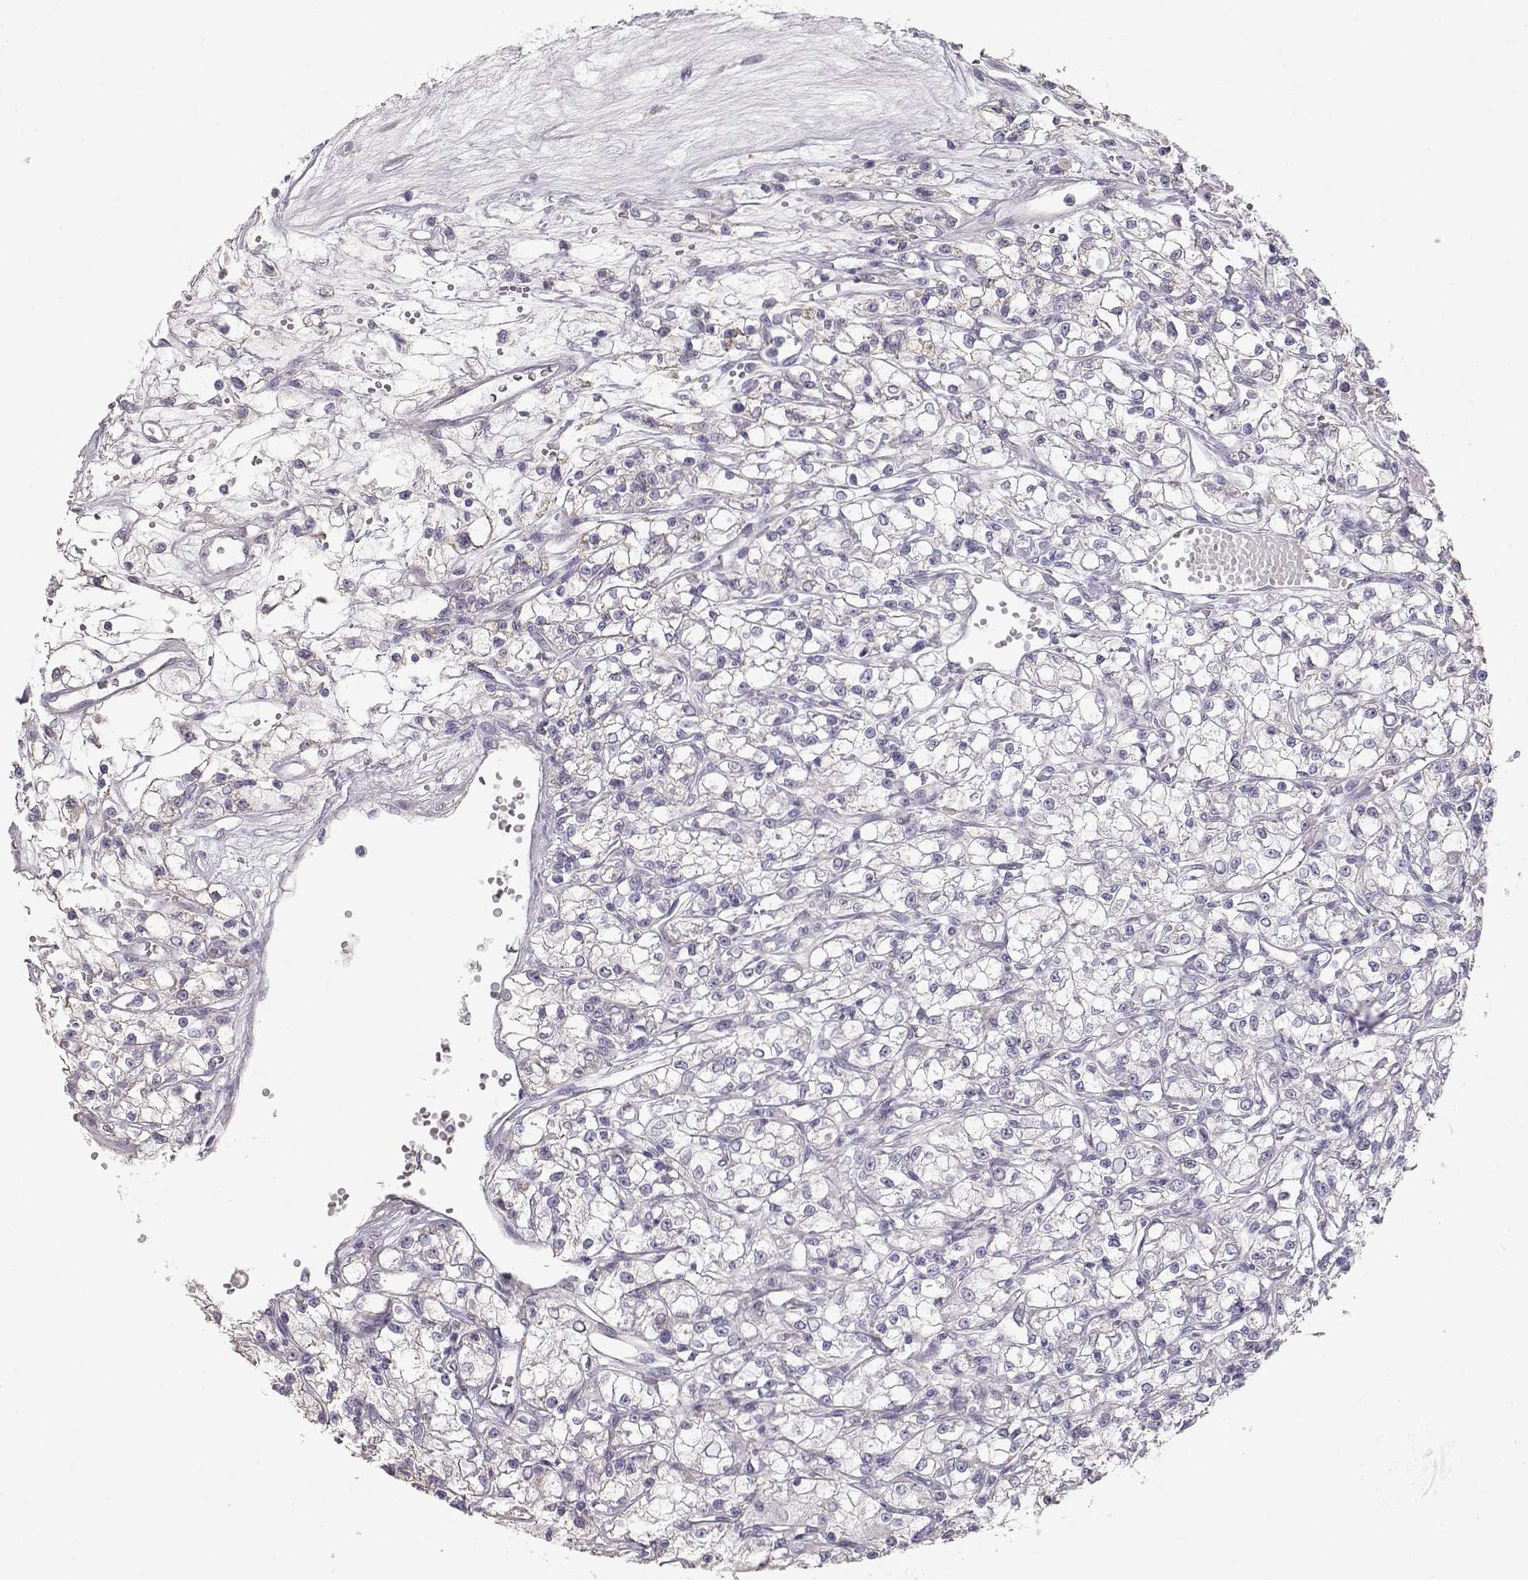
{"staining": {"intensity": "negative", "quantity": "none", "location": "none"}, "tissue": "renal cancer", "cell_type": "Tumor cells", "image_type": "cancer", "snomed": [{"axis": "morphology", "description": "Adenocarcinoma, NOS"}, {"axis": "topography", "description": "Kidney"}], "caption": "IHC of renal cancer exhibits no staining in tumor cells.", "gene": "SLC18A1", "patient": {"sex": "female", "age": 59}}